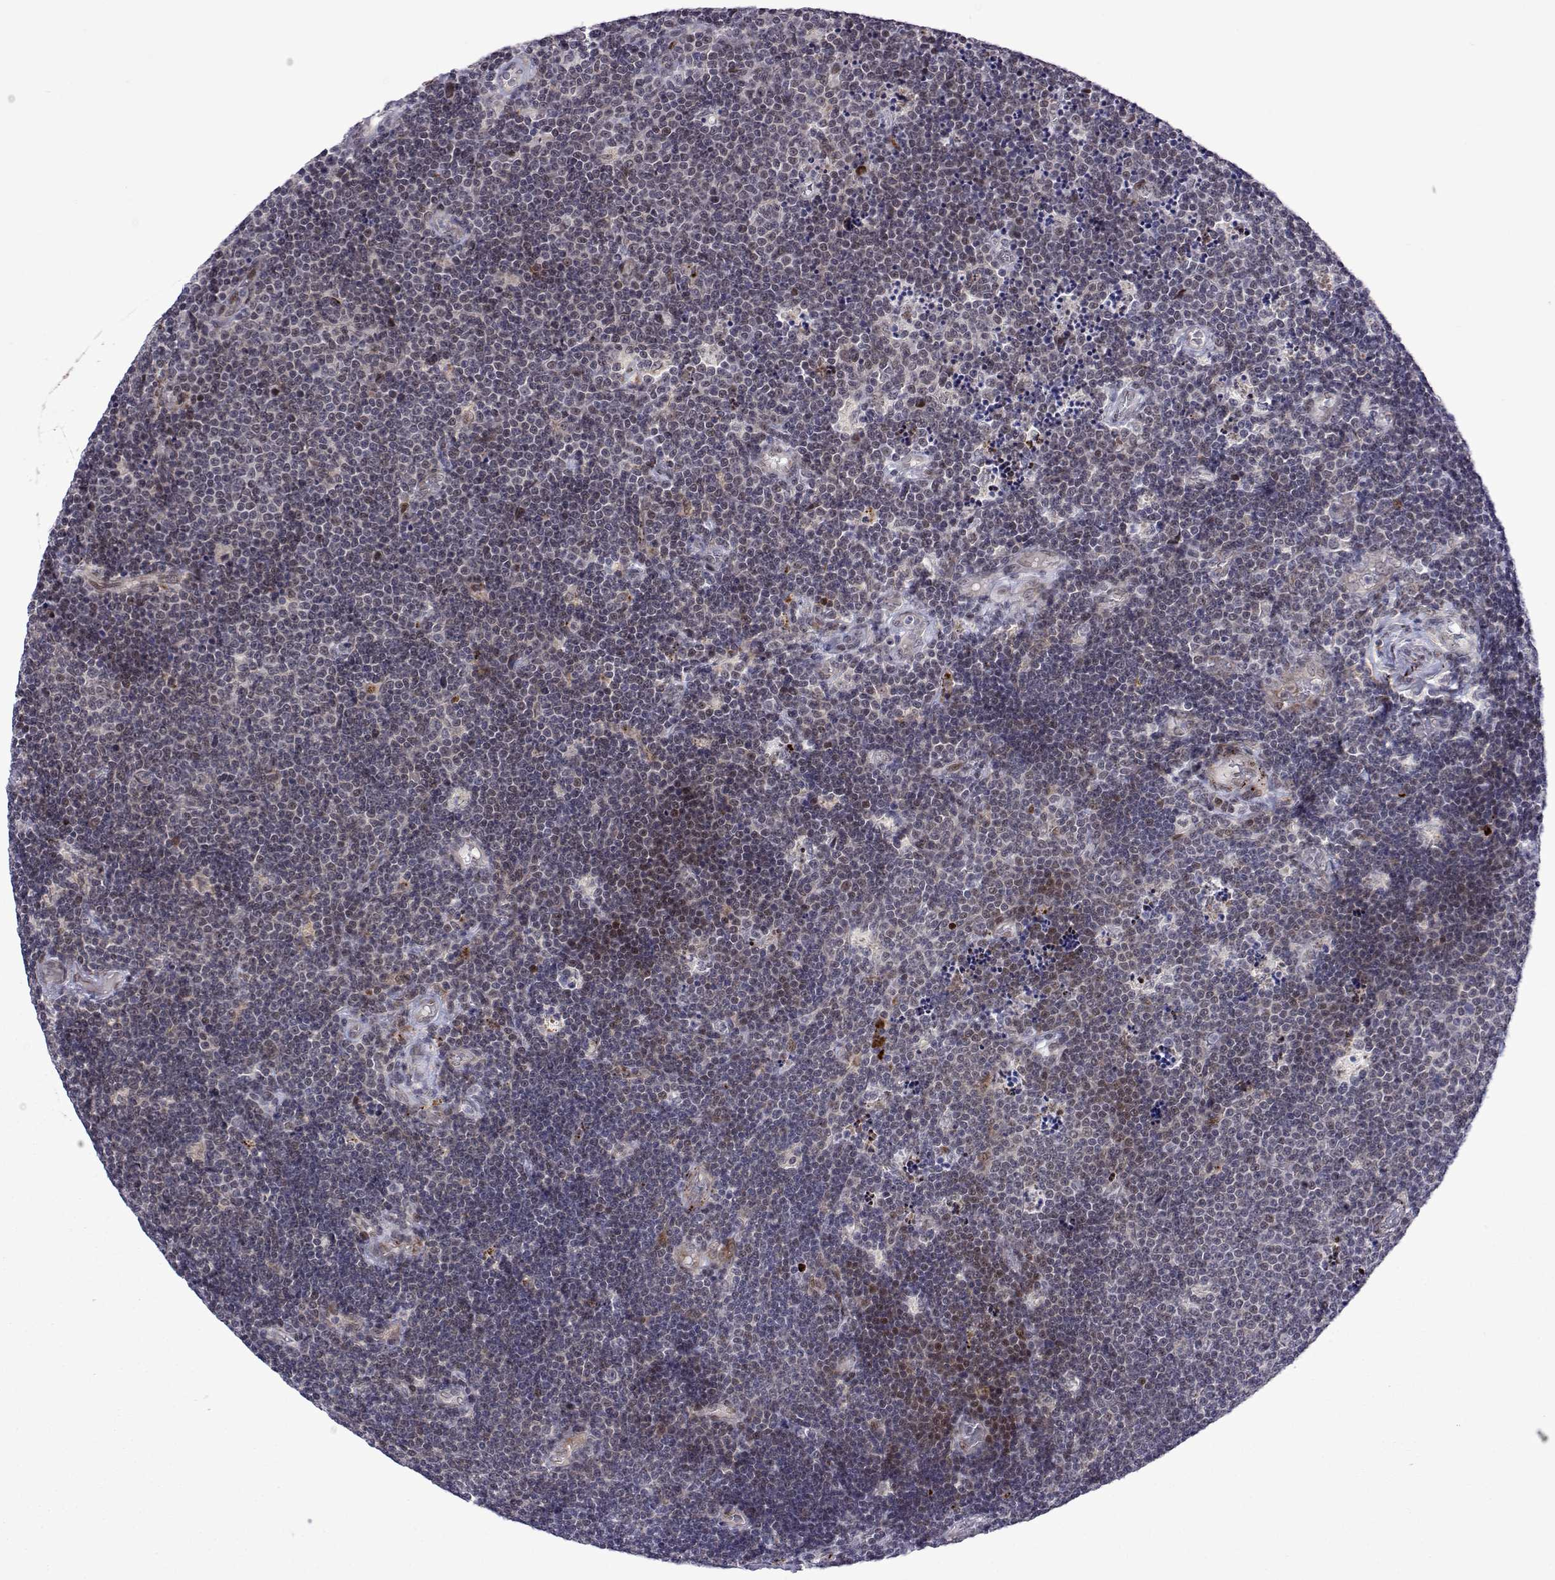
{"staining": {"intensity": "weak", "quantity": "<25%", "location": "nuclear"}, "tissue": "lymphoma", "cell_type": "Tumor cells", "image_type": "cancer", "snomed": [{"axis": "morphology", "description": "Malignant lymphoma, non-Hodgkin's type, Low grade"}, {"axis": "topography", "description": "Brain"}], "caption": "DAB (3,3'-diaminobenzidine) immunohistochemical staining of human lymphoma reveals no significant expression in tumor cells.", "gene": "EFCAB3", "patient": {"sex": "female", "age": 66}}